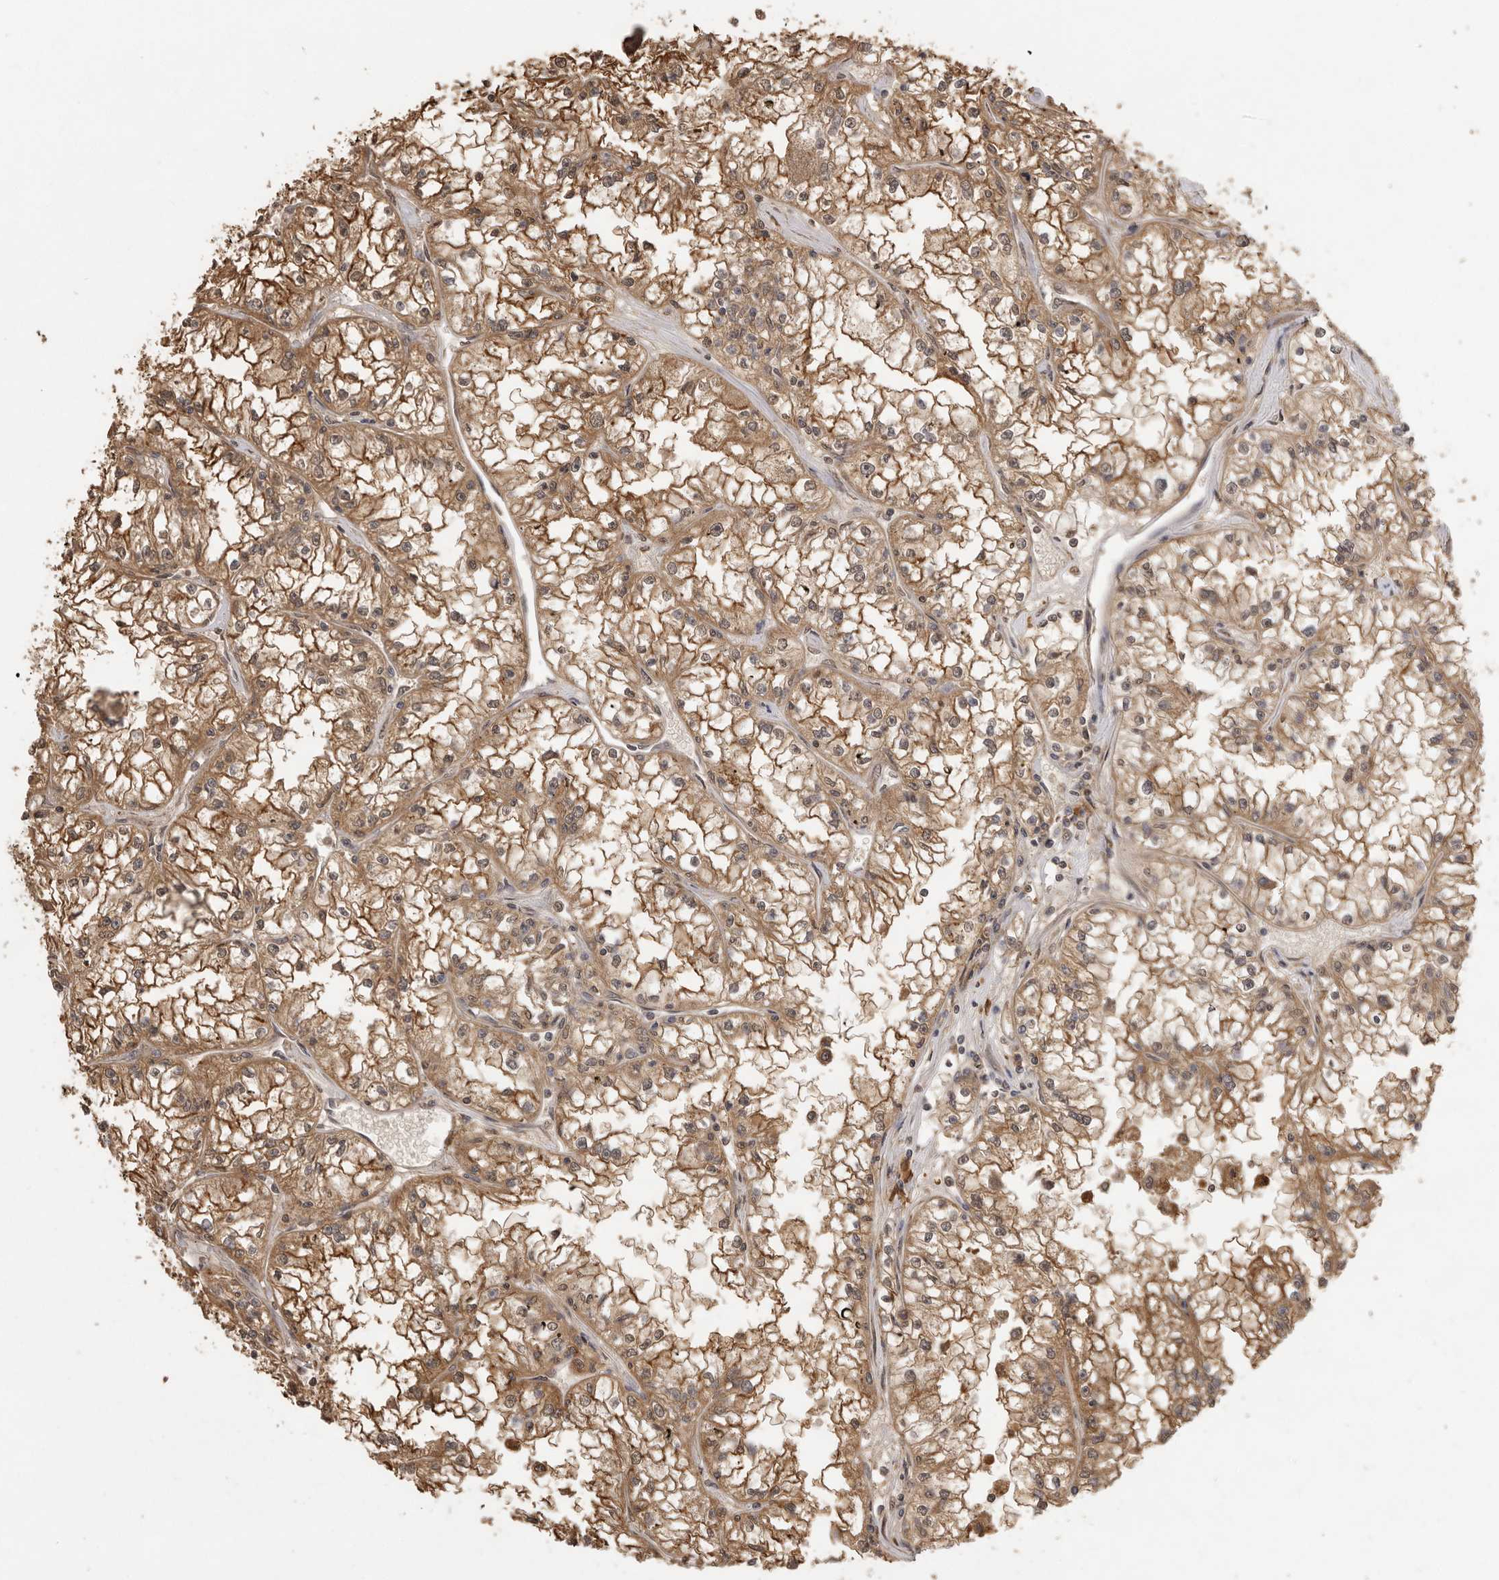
{"staining": {"intensity": "moderate", "quantity": ">75%", "location": "cytoplasmic/membranous"}, "tissue": "renal cancer", "cell_type": "Tumor cells", "image_type": "cancer", "snomed": [{"axis": "morphology", "description": "Adenocarcinoma, NOS"}, {"axis": "topography", "description": "Kidney"}], "caption": "Immunohistochemical staining of human adenocarcinoma (renal) shows medium levels of moderate cytoplasmic/membranous staining in approximately >75% of tumor cells.", "gene": "JAG2", "patient": {"sex": "male", "age": 56}}